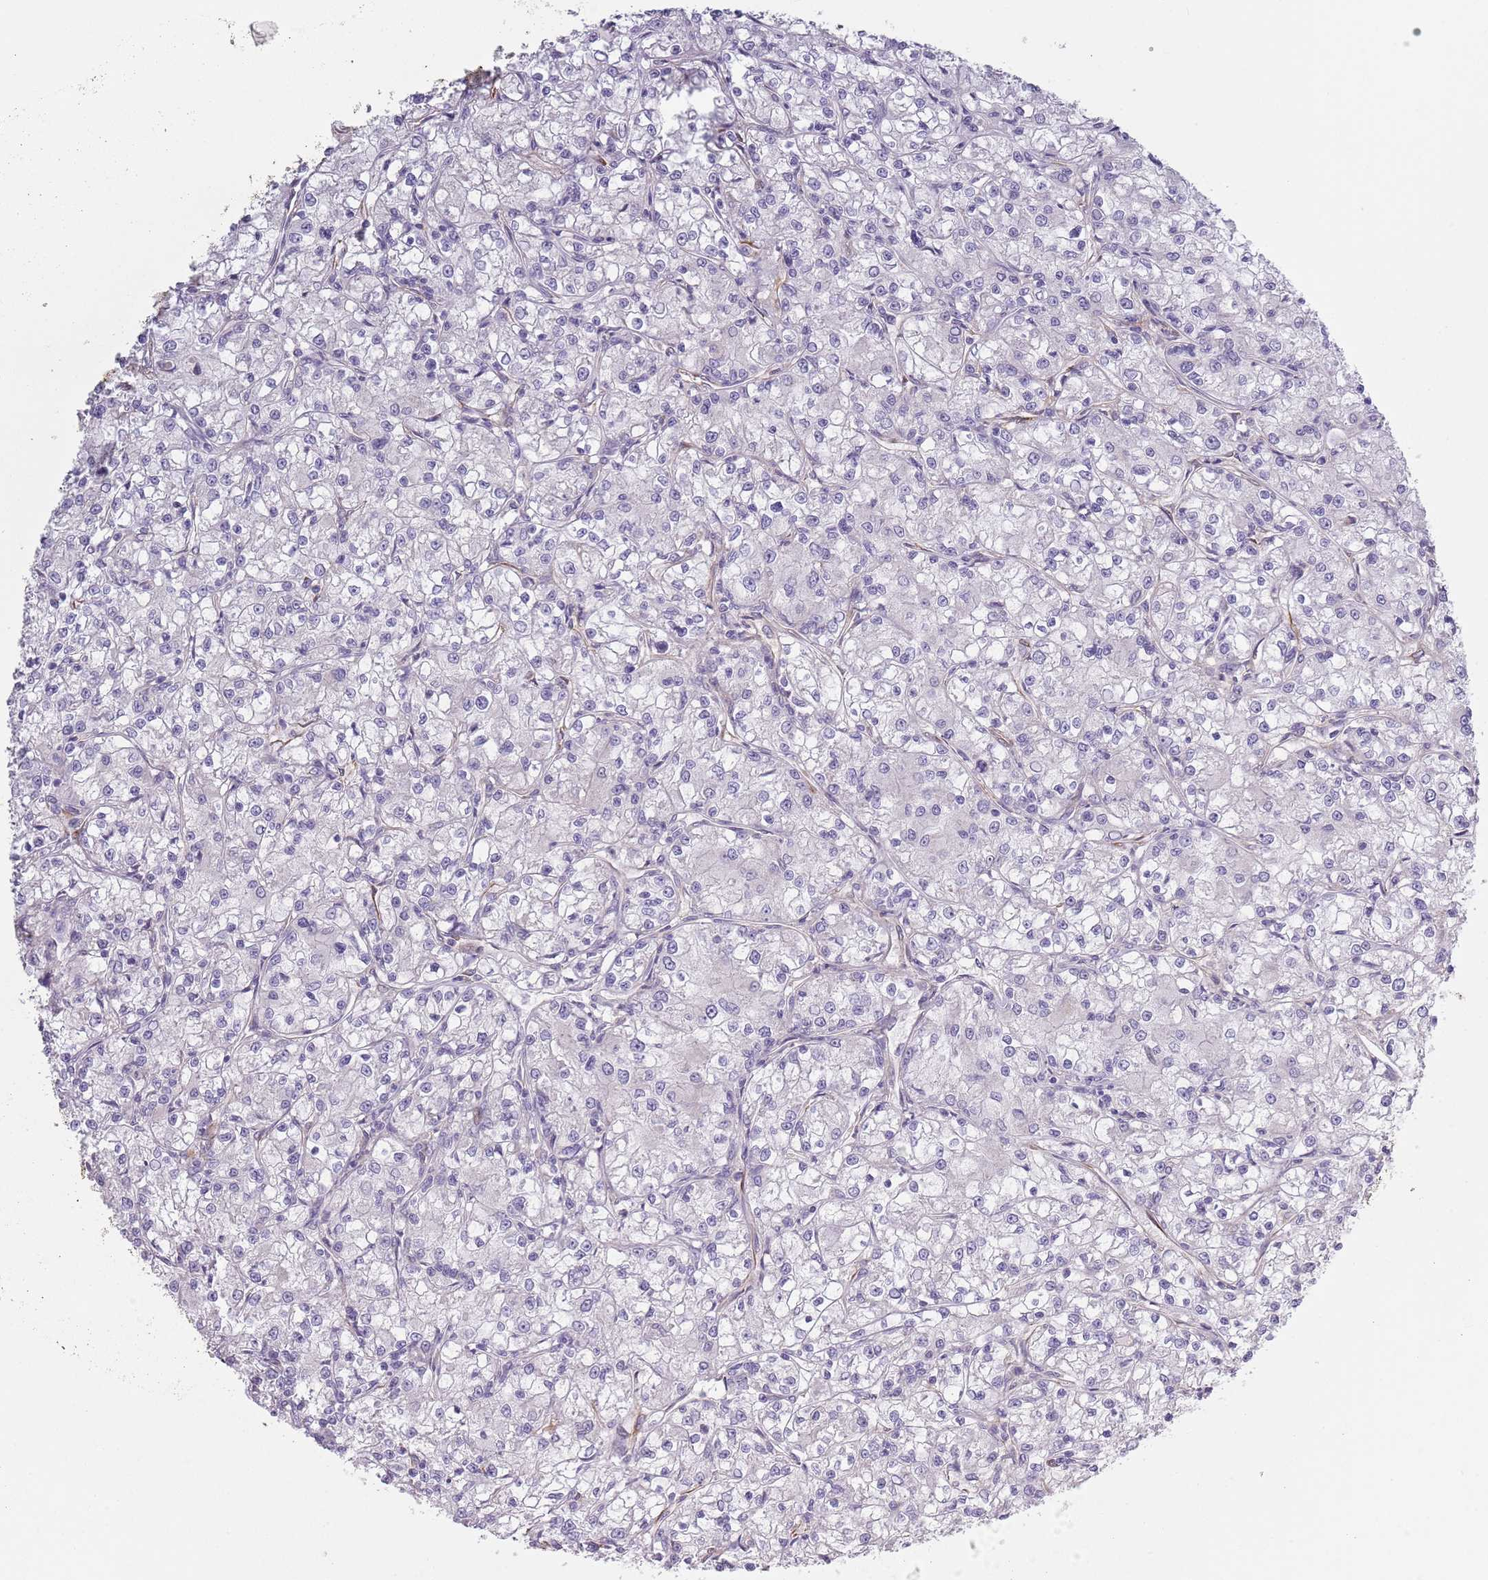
{"staining": {"intensity": "negative", "quantity": "none", "location": "none"}, "tissue": "renal cancer", "cell_type": "Tumor cells", "image_type": "cancer", "snomed": [{"axis": "morphology", "description": "Adenocarcinoma, NOS"}, {"axis": "topography", "description": "Kidney"}], "caption": "Immunohistochemical staining of human renal cancer (adenocarcinoma) reveals no significant expression in tumor cells.", "gene": "COQ5", "patient": {"sex": "female", "age": 59}}